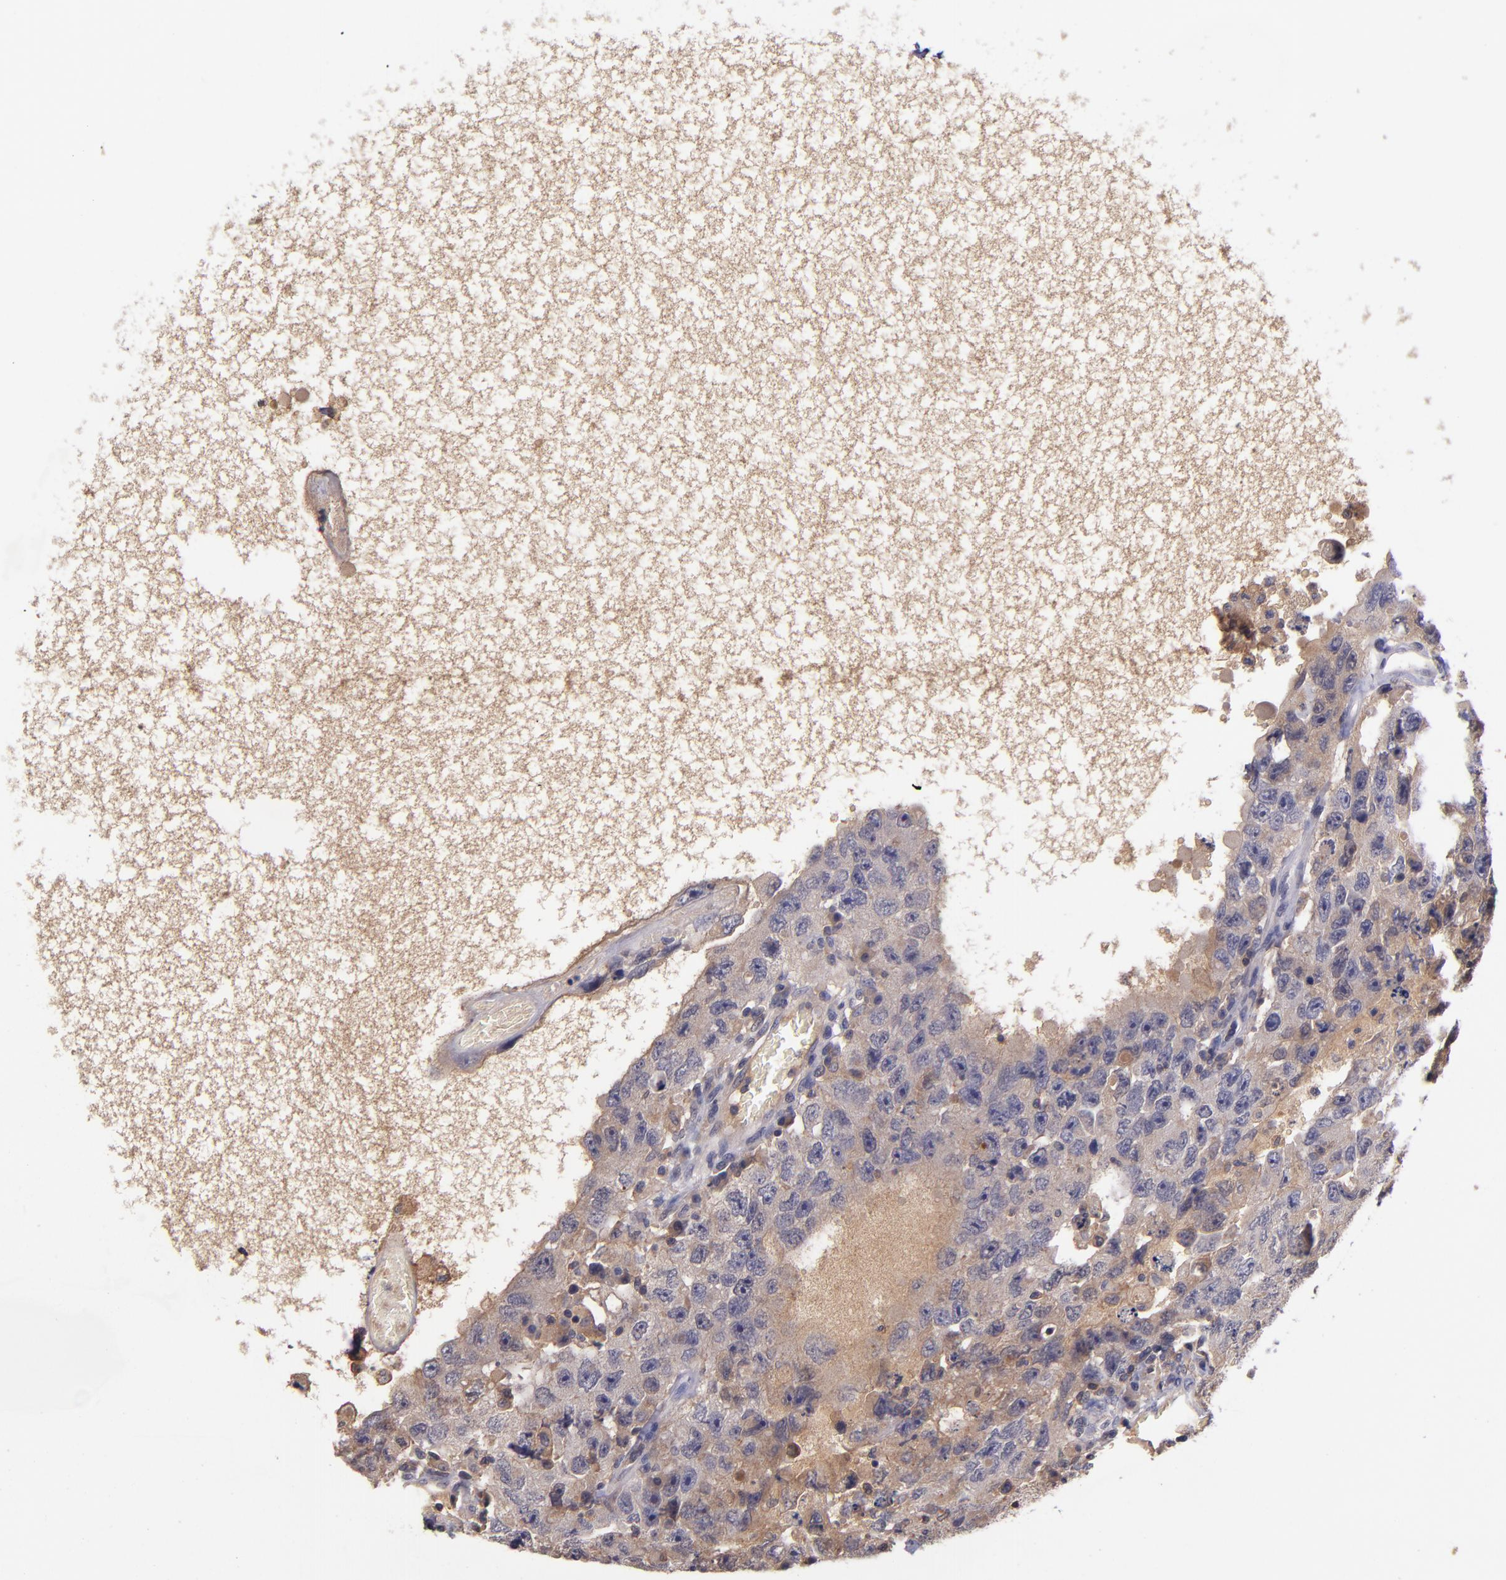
{"staining": {"intensity": "weak", "quantity": ">75%", "location": "cytoplasmic/membranous"}, "tissue": "testis cancer", "cell_type": "Tumor cells", "image_type": "cancer", "snomed": [{"axis": "morphology", "description": "Carcinoma, Embryonal, NOS"}, {"axis": "topography", "description": "Testis"}], "caption": "Immunohistochemical staining of testis embryonal carcinoma reveals weak cytoplasmic/membranous protein positivity in about >75% of tumor cells.", "gene": "RBP4", "patient": {"sex": "male", "age": 26}}